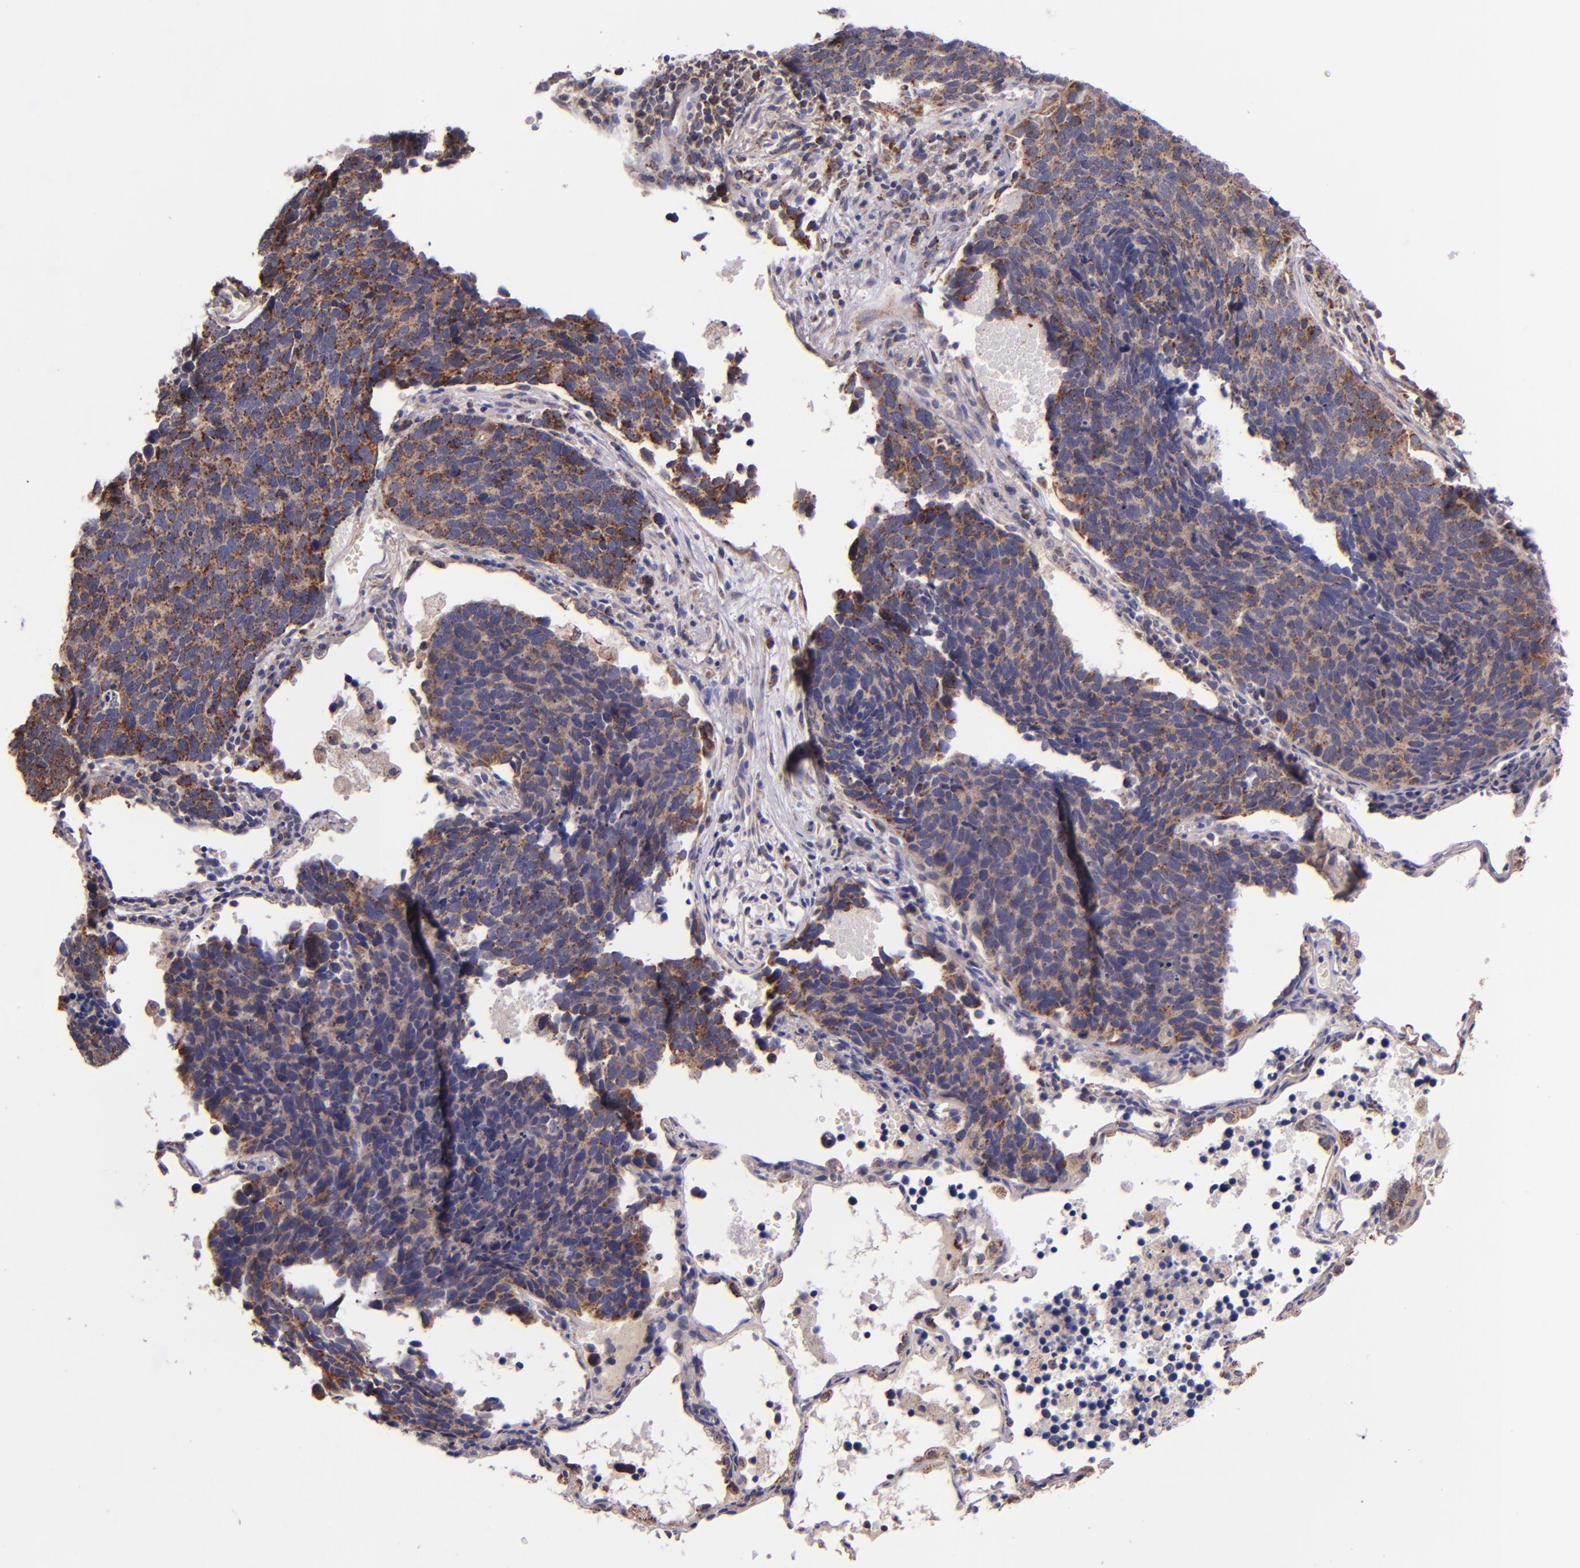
{"staining": {"intensity": "moderate", "quantity": ">75%", "location": "cytoplasmic/membranous"}, "tissue": "lung cancer", "cell_type": "Tumor cells", "image_type": "cancer", "snomed": [{"axis": "morphology", "description": "Neoplasm, malignant, NOS"}, {"axis": "topography", "description": "Lung"}], "caption": "Moderate cytoplasmic/membranous protein expression is appreciated in approximately >75% of tumor cells in lung cancer.", "gene": "SHC1", "patient": {"sex": "female", "age": 75}}